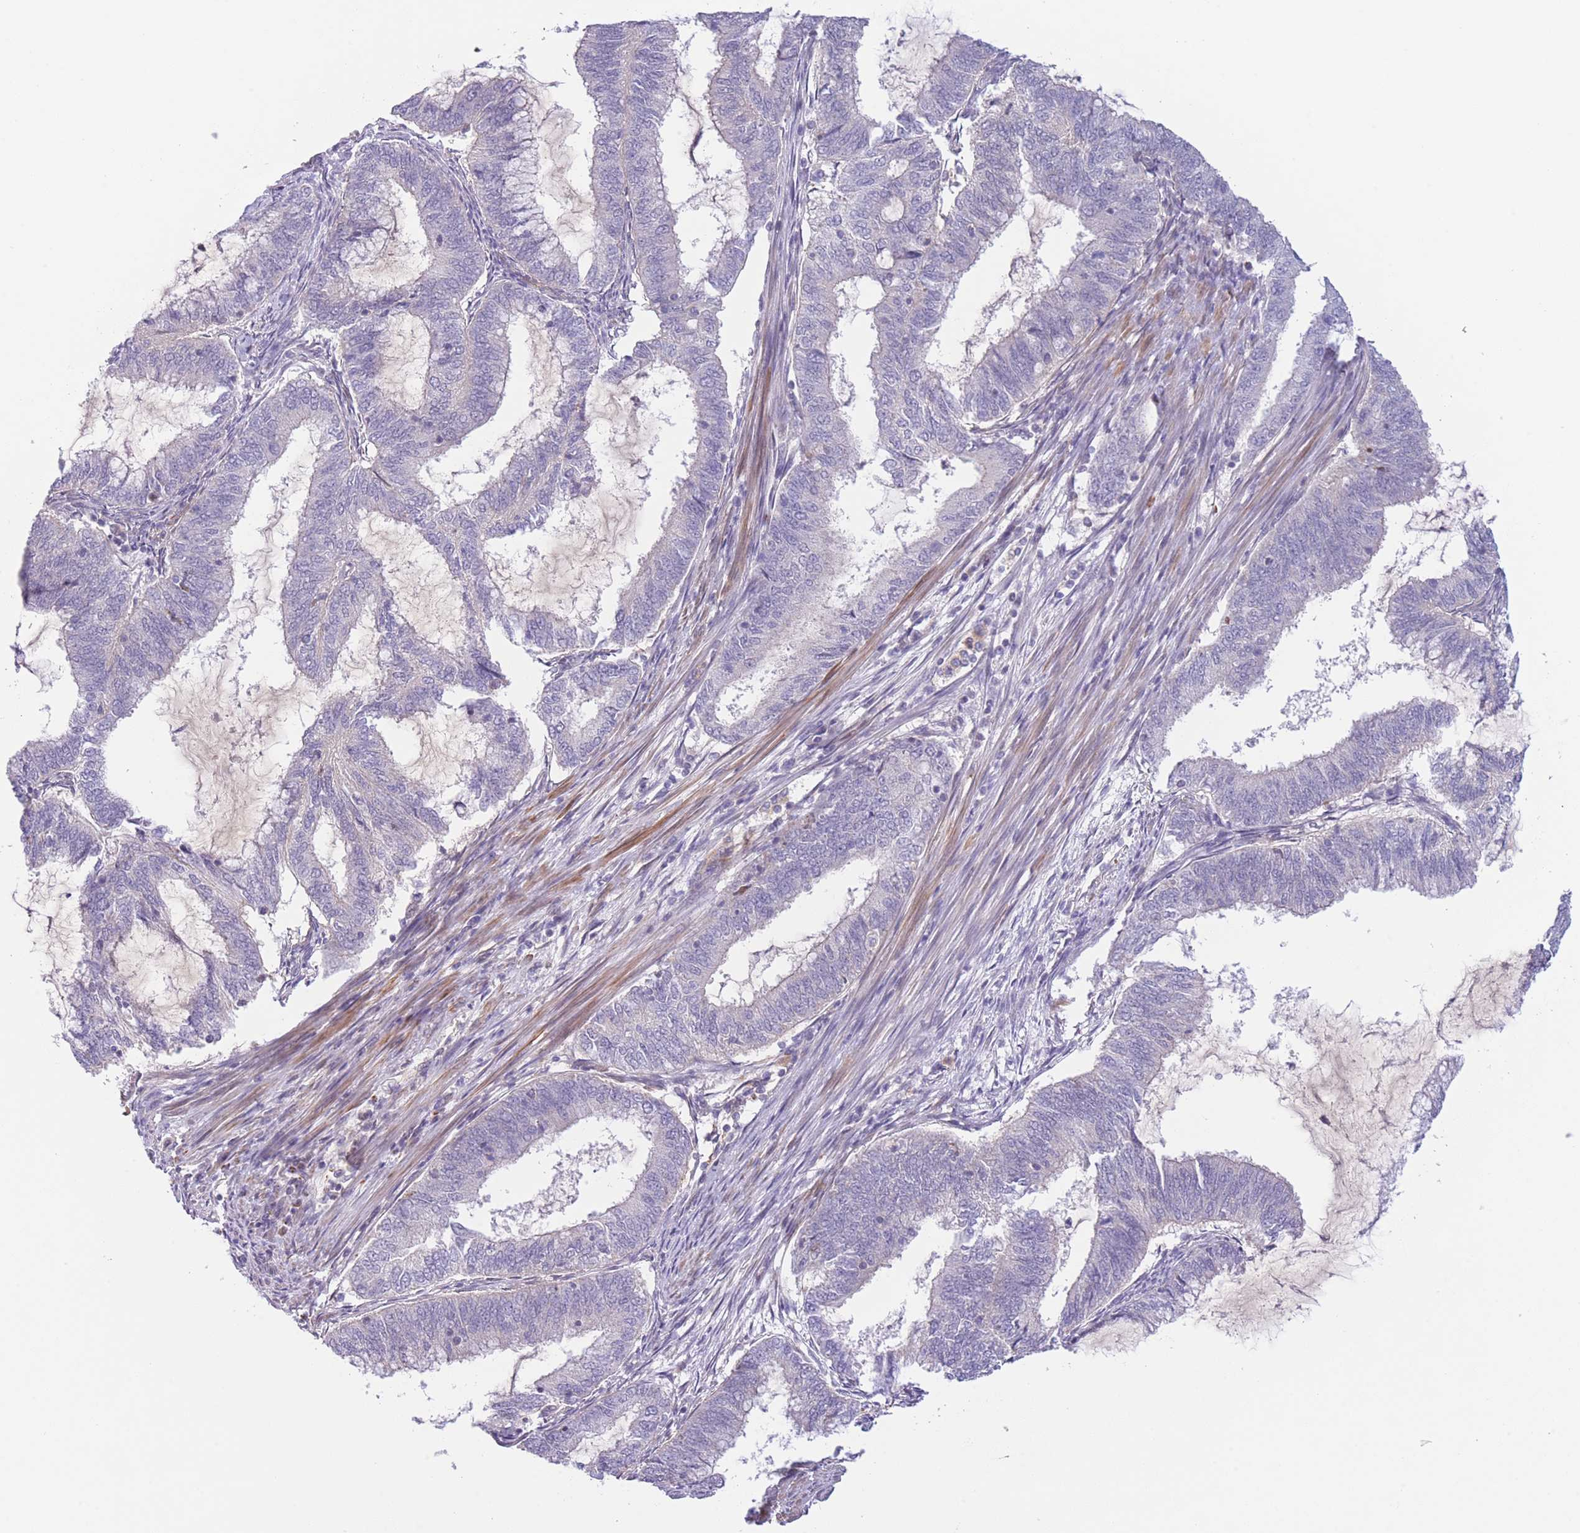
{"staining": {"intensity": "negative", "quantity": "none", "location": "none"}, "tissue": "endometrial cancer", "cell_type": "Tumor cells", "image_type": "cancer", "snomed": [{"axis": "morphology", "description": "Adenocarcinoma, NOS"}, {"axis": "topography", "description": "Endometrium"}], "caption": "Photomicrograph shows no protein positivity in tumor cells of endometrial cancer (adenocarcinoma) tissue.", "gene": "C9orf152", "patient": {"sex": "female", "age": 51}}